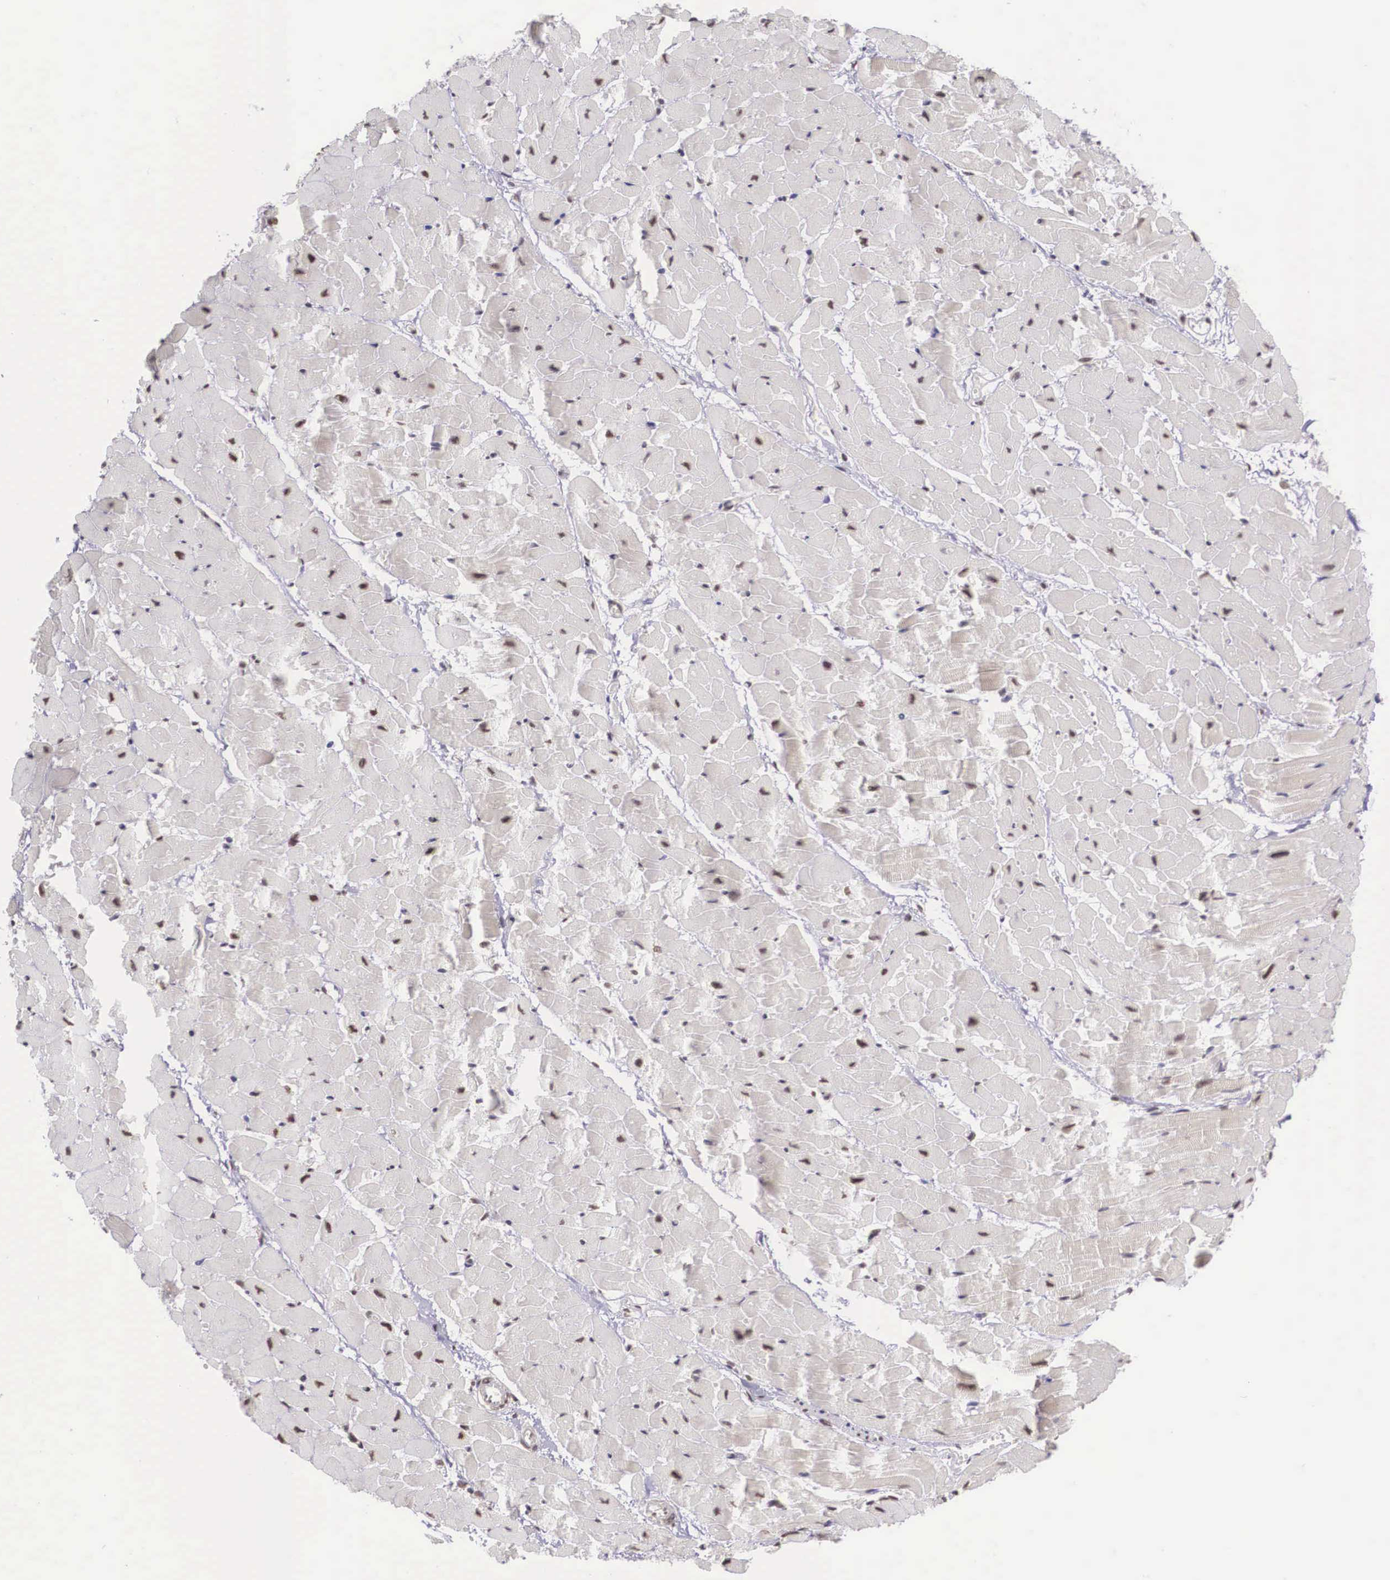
{"staining": {"intensity": "moderate", "quantity": "25%-75%", "location": "nuclear"}, "tissue": "heart muscle", "cell_type": "Cardiomyocytes", "image_type": "normal", "snomed": [{"axis": "morphology", "description": "Normal tissue, NOS"}, {"axis": "topography", "description": "Heart"}], "caption": "Immunohistochemical staining of unremarkable human heart muscle demonstrates moderate nuclear protein expression in approximately 25%-75% of cardiomyocytes.", "gene": "POLR2F", "patient": {"sex": "female", "age": 19}}